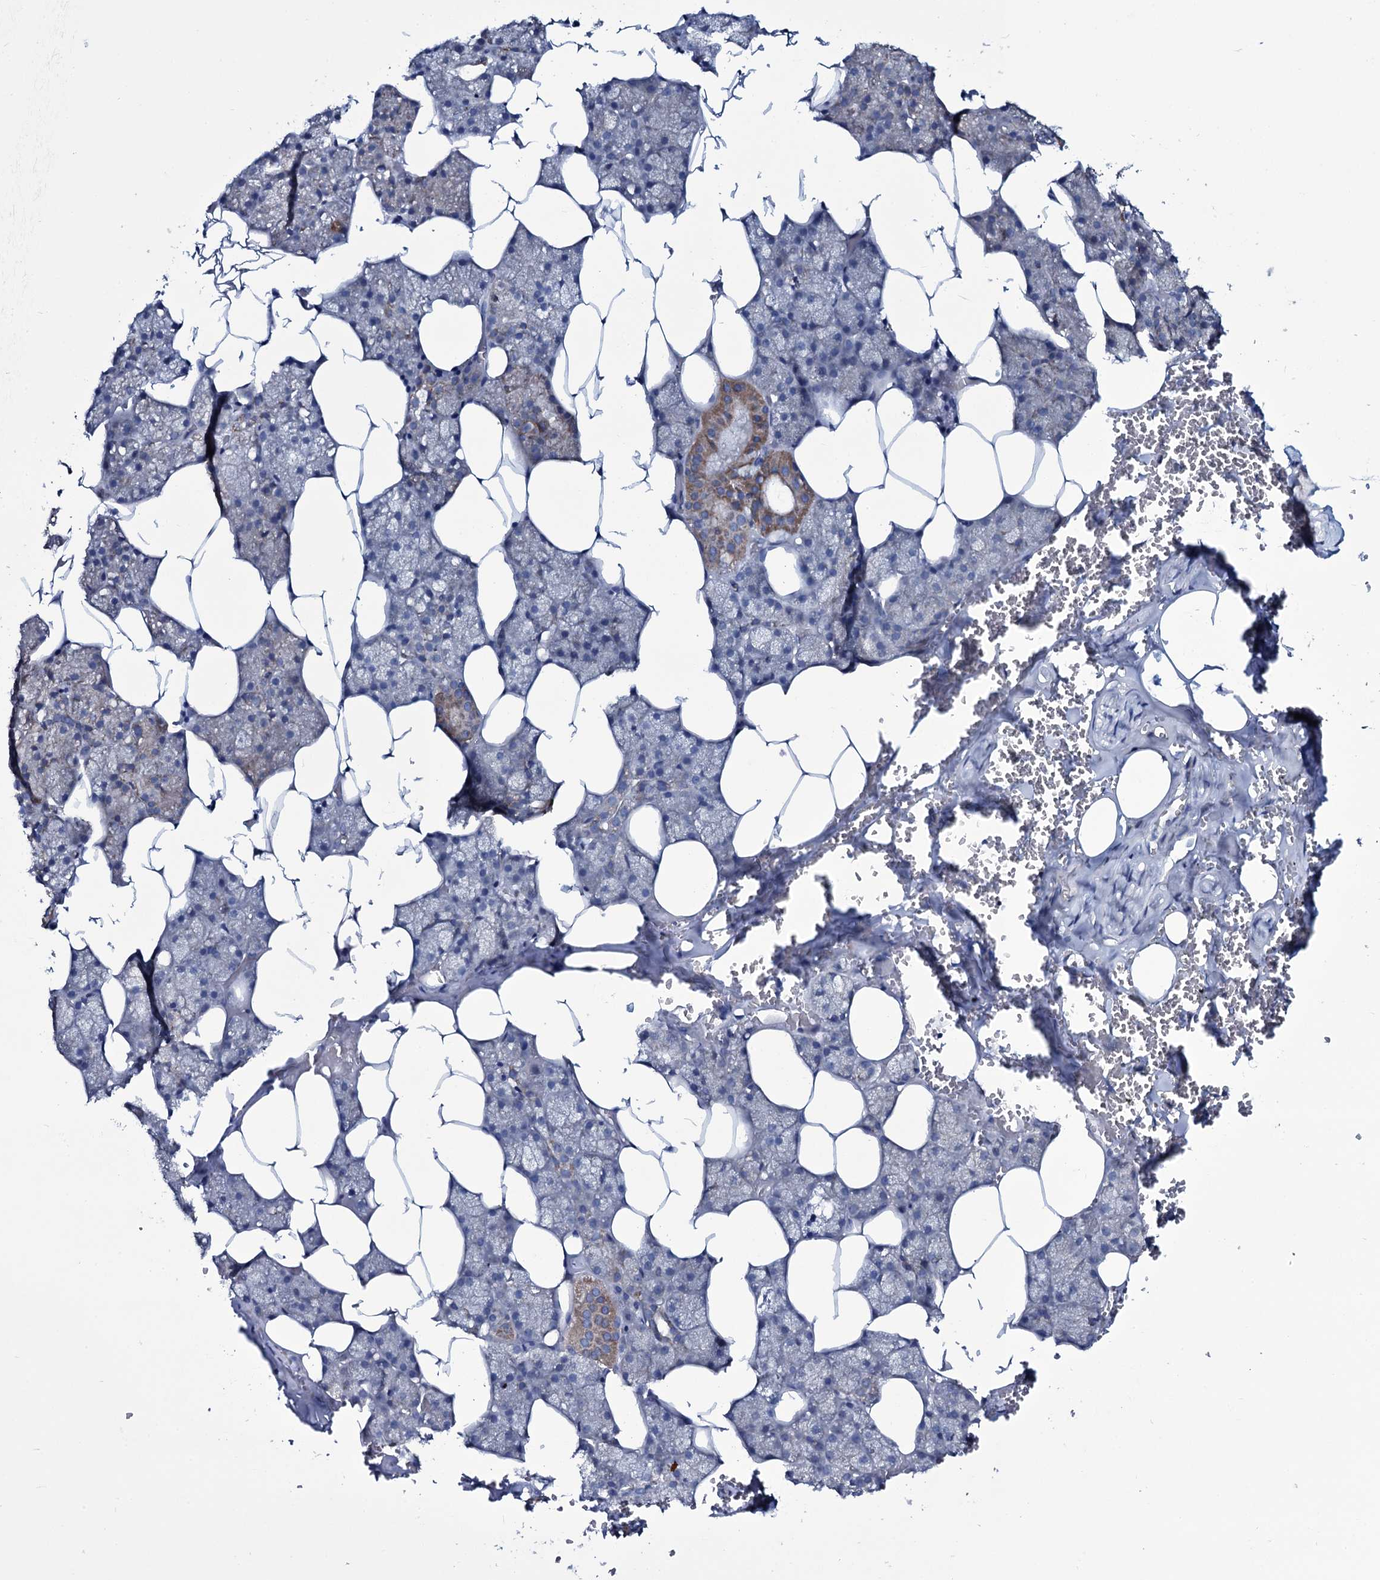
{"staining": {"intensity": "moderate", "quantity": "<25%", "location": "cytoplasmic/membranous"}, "tissue": "salivary gland", "cell_type": "Glandular cells", "image_type": "normal", "snomed": [{"axis": "morphology", "description": "Normal tissue, NOS"}, {"axis": "topography", "description": "Salivary gland"}], "caption": "About <25% of glandular cells in benign salivary gland exhibit moderate cytoplasmic/membranous protein expression as visualized by brown immunohistochemical staining.", "gene": "WIPF3", "patient": {"sex": "male", "age": 62}}